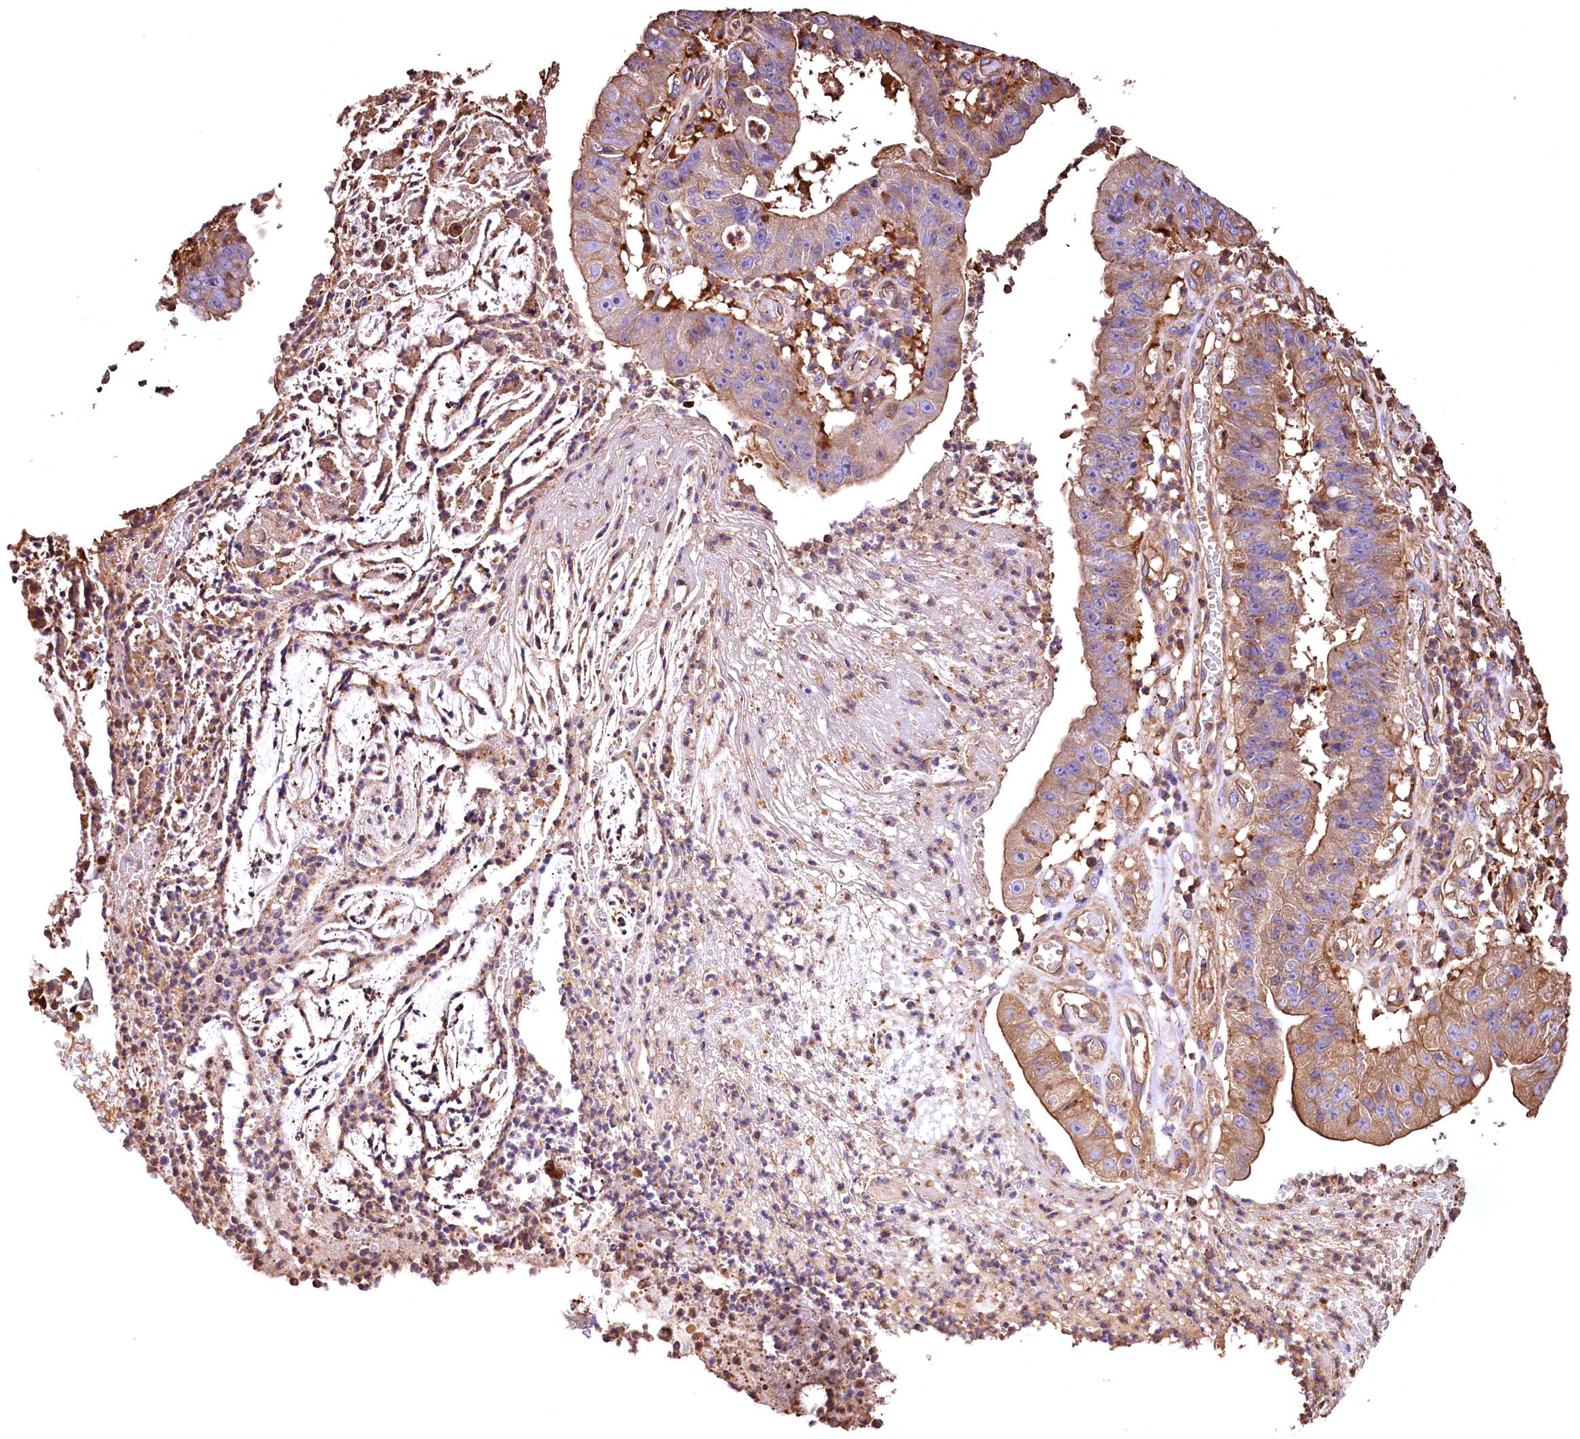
{"staining": {"intensity": "moderate", "quantity": "25%-75%", "location": "cytoplasmic/membranous"}, "tissue": "stomach cancer", "cell_type": "Tumor cells", "image_type": "cancer", "snomed": [{"axis": "morphology", "description": "Adenocarcinoma, NOS"}, {"axis": "topography", "description": "Stomach"}], "caption": "This photomicrograph shows immunohistochemistry staining of stomach cancer, with medium moderate cytoplasmic/membranous staining in about 25%-75% of tumor cells.", "gene": "RARS2", "patient": {"sex": "male", "age": 59}}